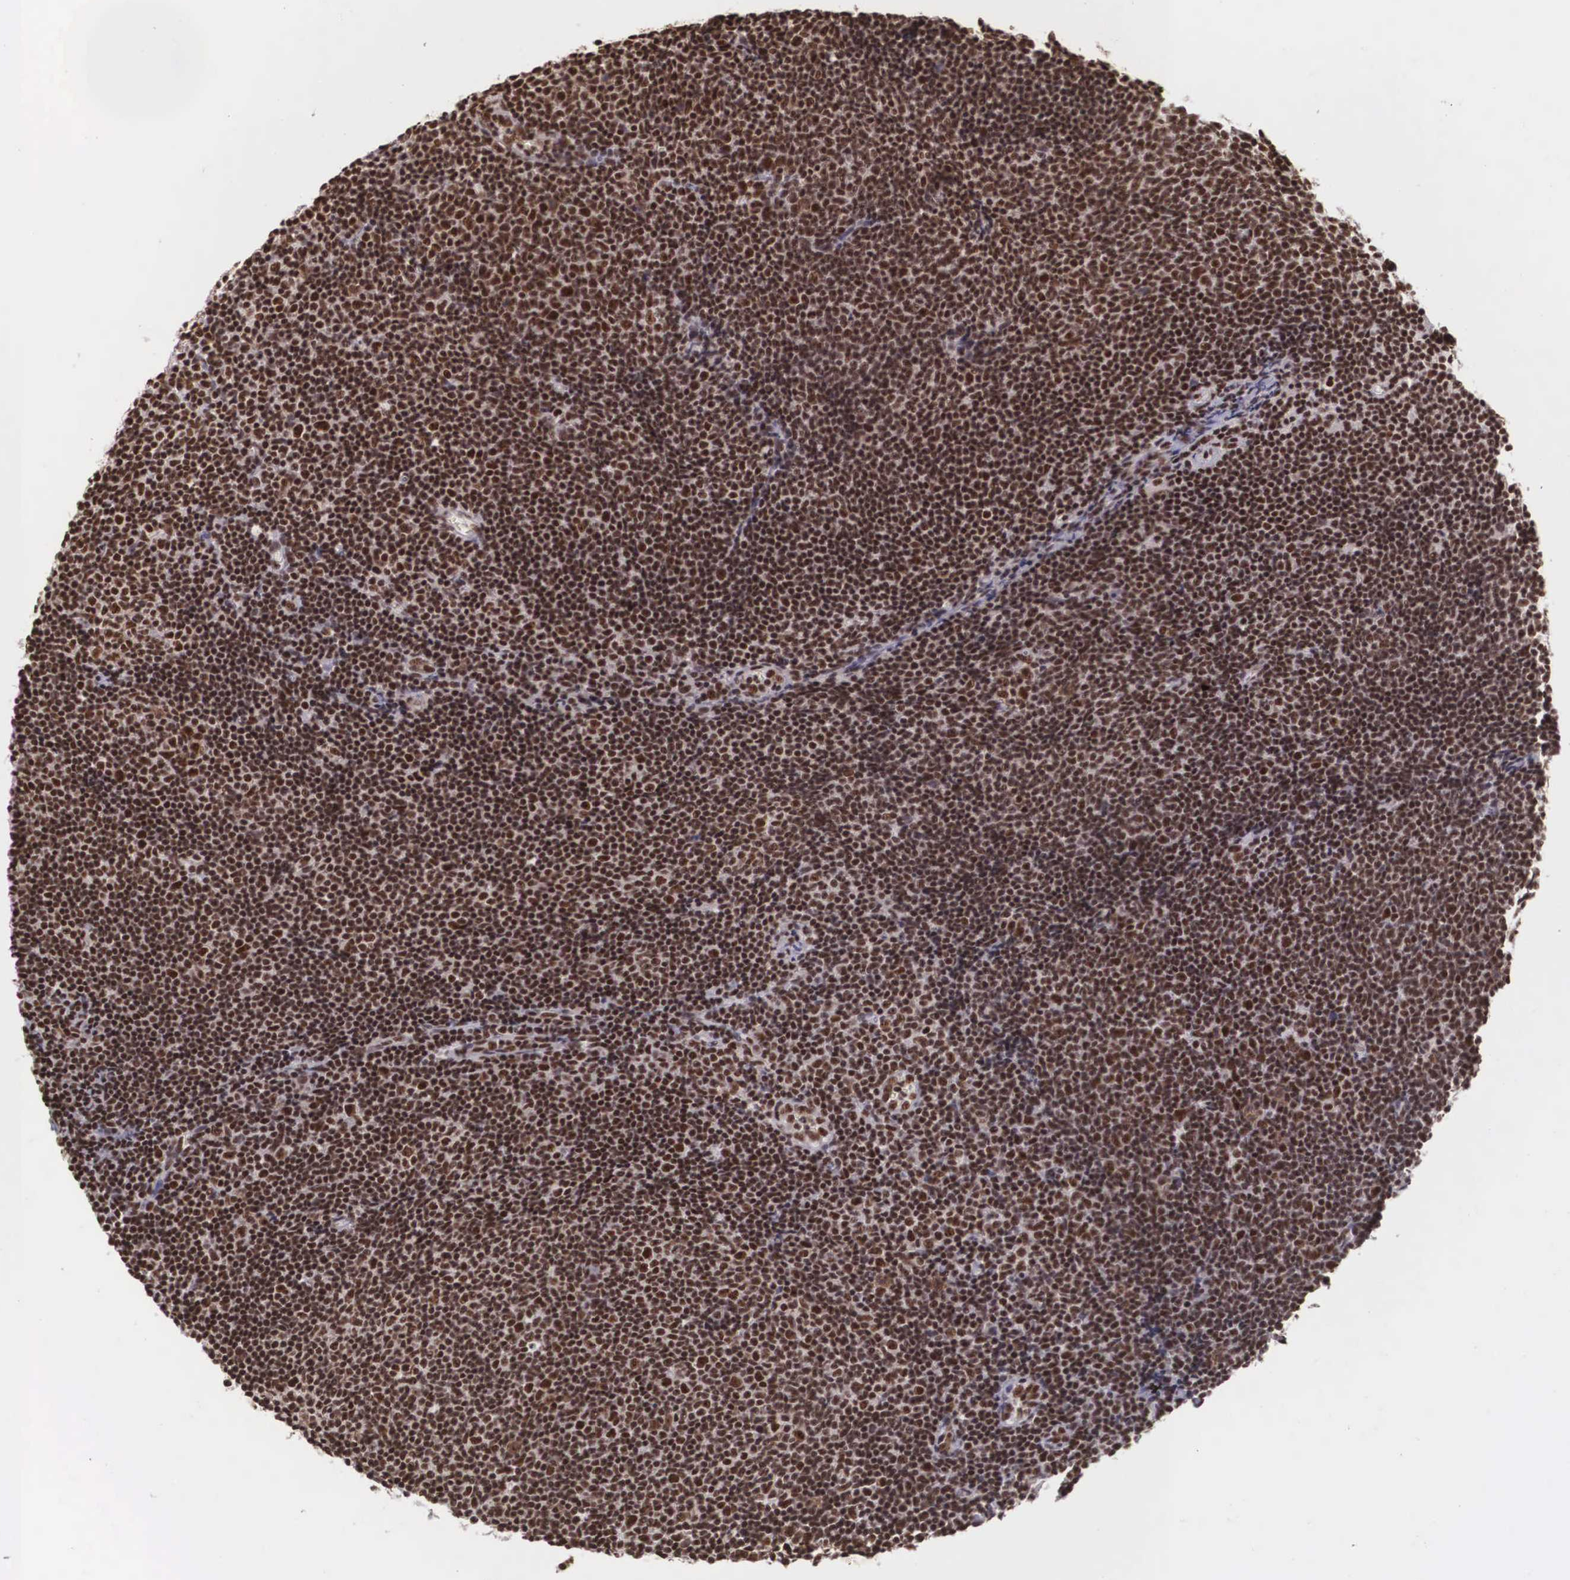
{"staining": {"intensity": "strong", "quantity": ">75%", "location": "nuclear"}, "tissue": "lymphoma", "cell_type": "Tumor cells", "image_type": "cancer", "snomed": [{"axis": "morphology", "description": "Malignant lymphoma, non-Hodgkin's type, Low grade"}, {"axis": "topography", "description": "Lymph node"}], "caption": "Lymphoma stained with a brown dye shows strong nuclear positive expression in about >75% of tumor cells.", "gene": "POLR2F", "patient": {"sex": "male", "age": 49}}